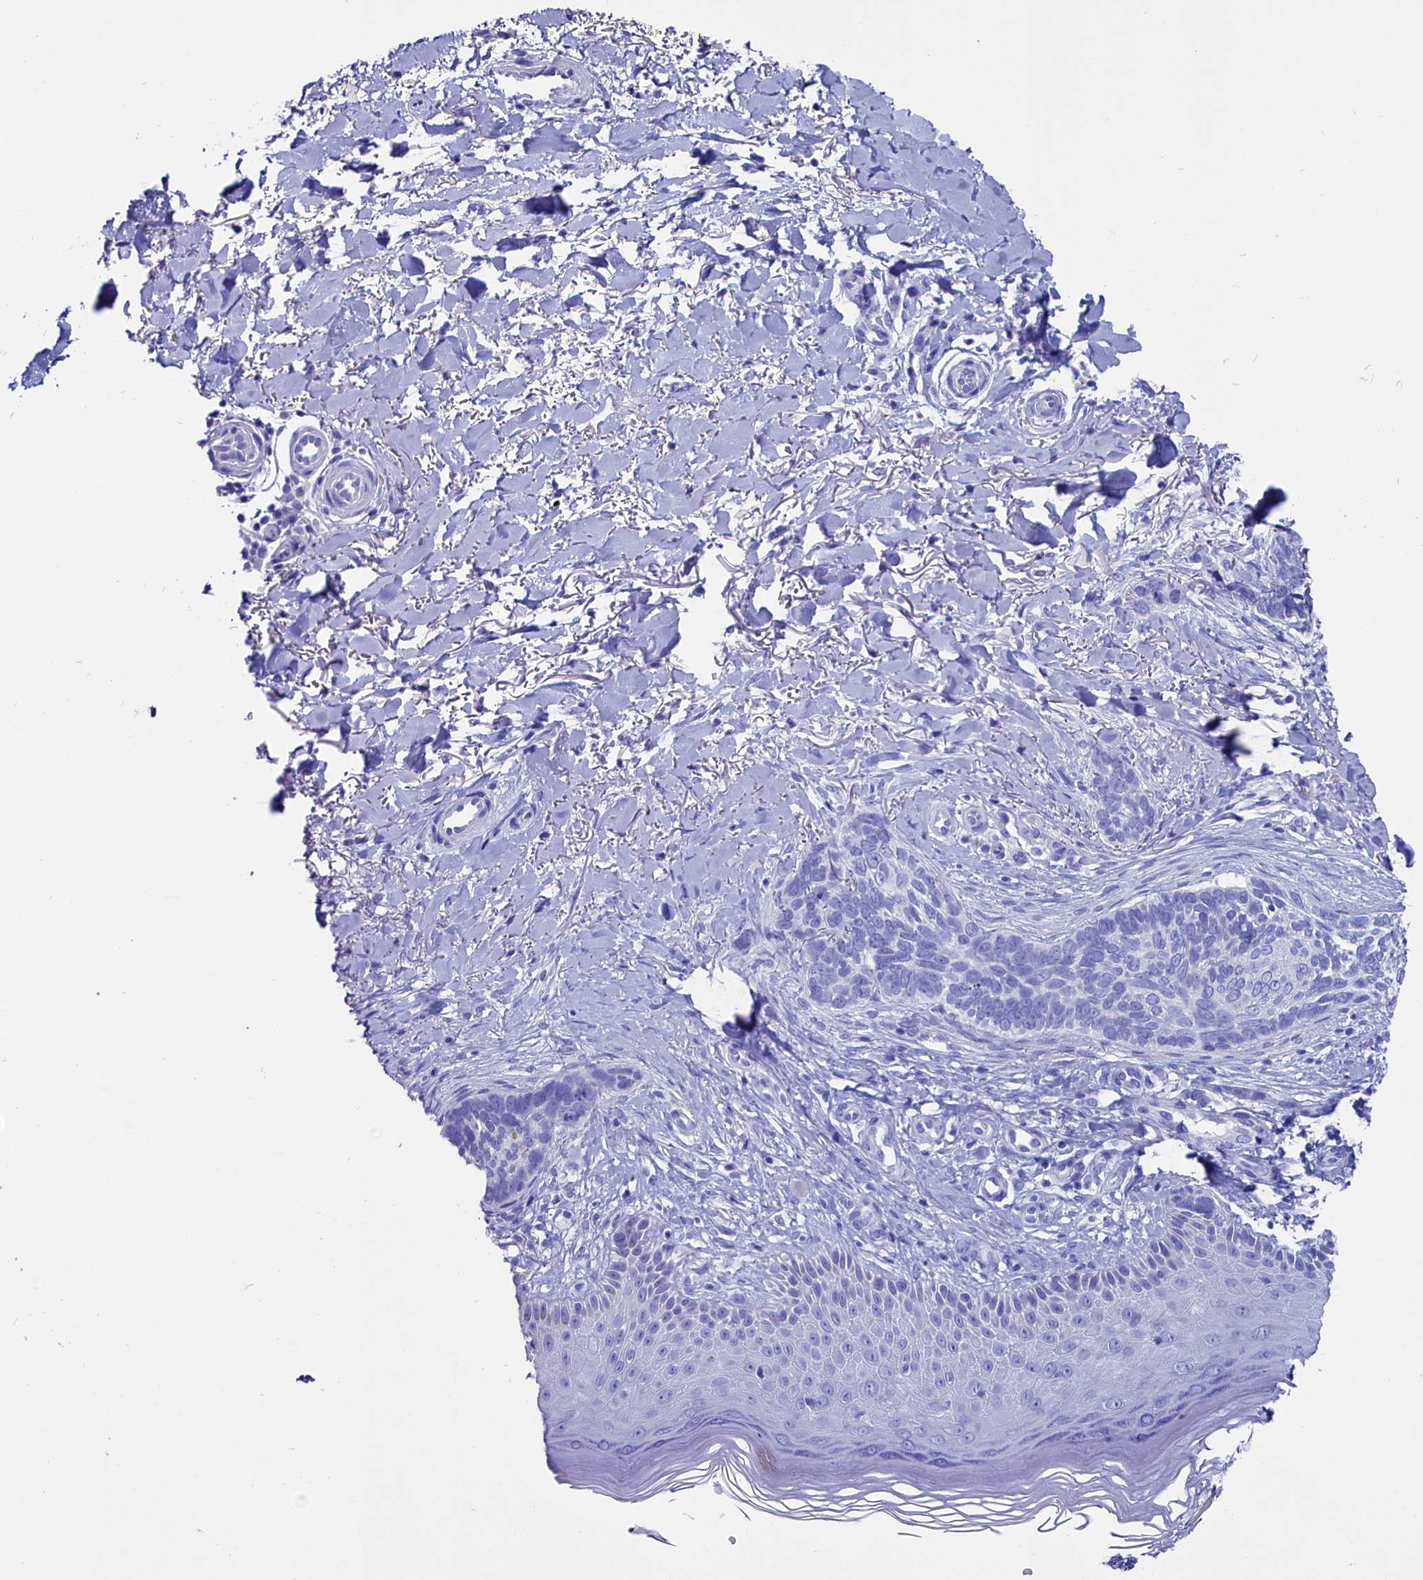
{"staining": {"intensity": "negative", "quantity": "none", "location": "none"}, "tissue": "skin cancer", "cell_type": "Tumor cells", "image_type": "cancer", "snomed": [{"axis": "morphology", "description": "Normal tissue, NOS"}, {"axis": "morphology", "description": "Basal cell carcinoma"}, {"axis": "topography", "description": "Skin"}], "caption": "Immunohistochemical staining of skin cancer (basal cell carcinoma) shows no significant expression in tumor cells.", "gene": "ANKRD29", "patient": {"sex": "female", "age": 67}}